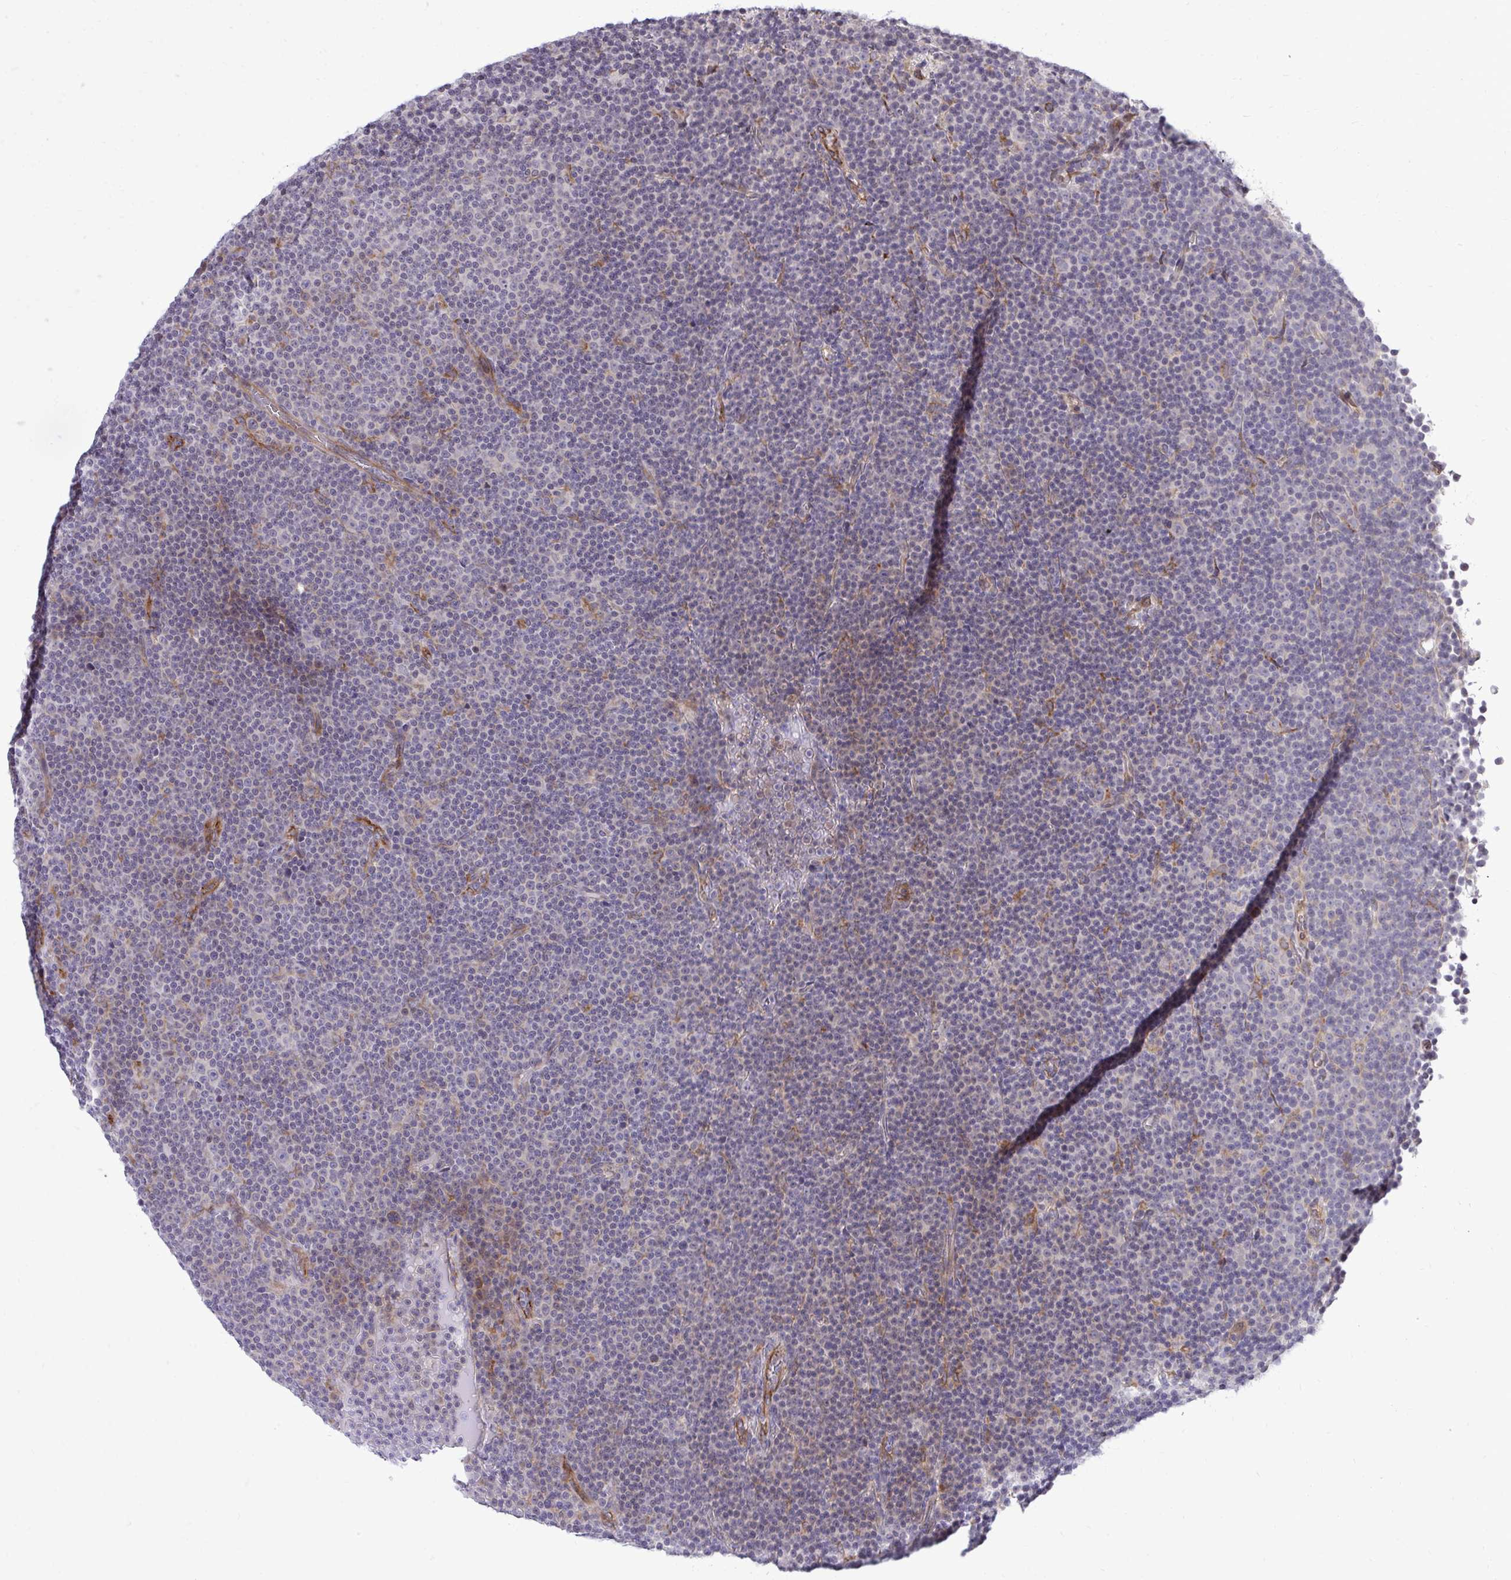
{"staining": {"intensity": "negative", "quantity": "none", "location": "none"}, "tissue": "lymphoma", "cell_type": "Tumor cells", "image_type": "cancer", "snomed": [{"axis": "morphology", "description": "Malignant lymphoma, non-Hodgkin's type, Low grade"}, {"axis": "topography", "description": "Lymph node"}], "caption": "This histopathology image is of low-grade malignant lymphoma, non-Hodgkin's type stained with IHC to label a protein in brown with the nuclei are counter-stained blue. There is no expression in tumor cells.", "gene": "METTL9", "patient": {"sex": "female", "age": 67}}